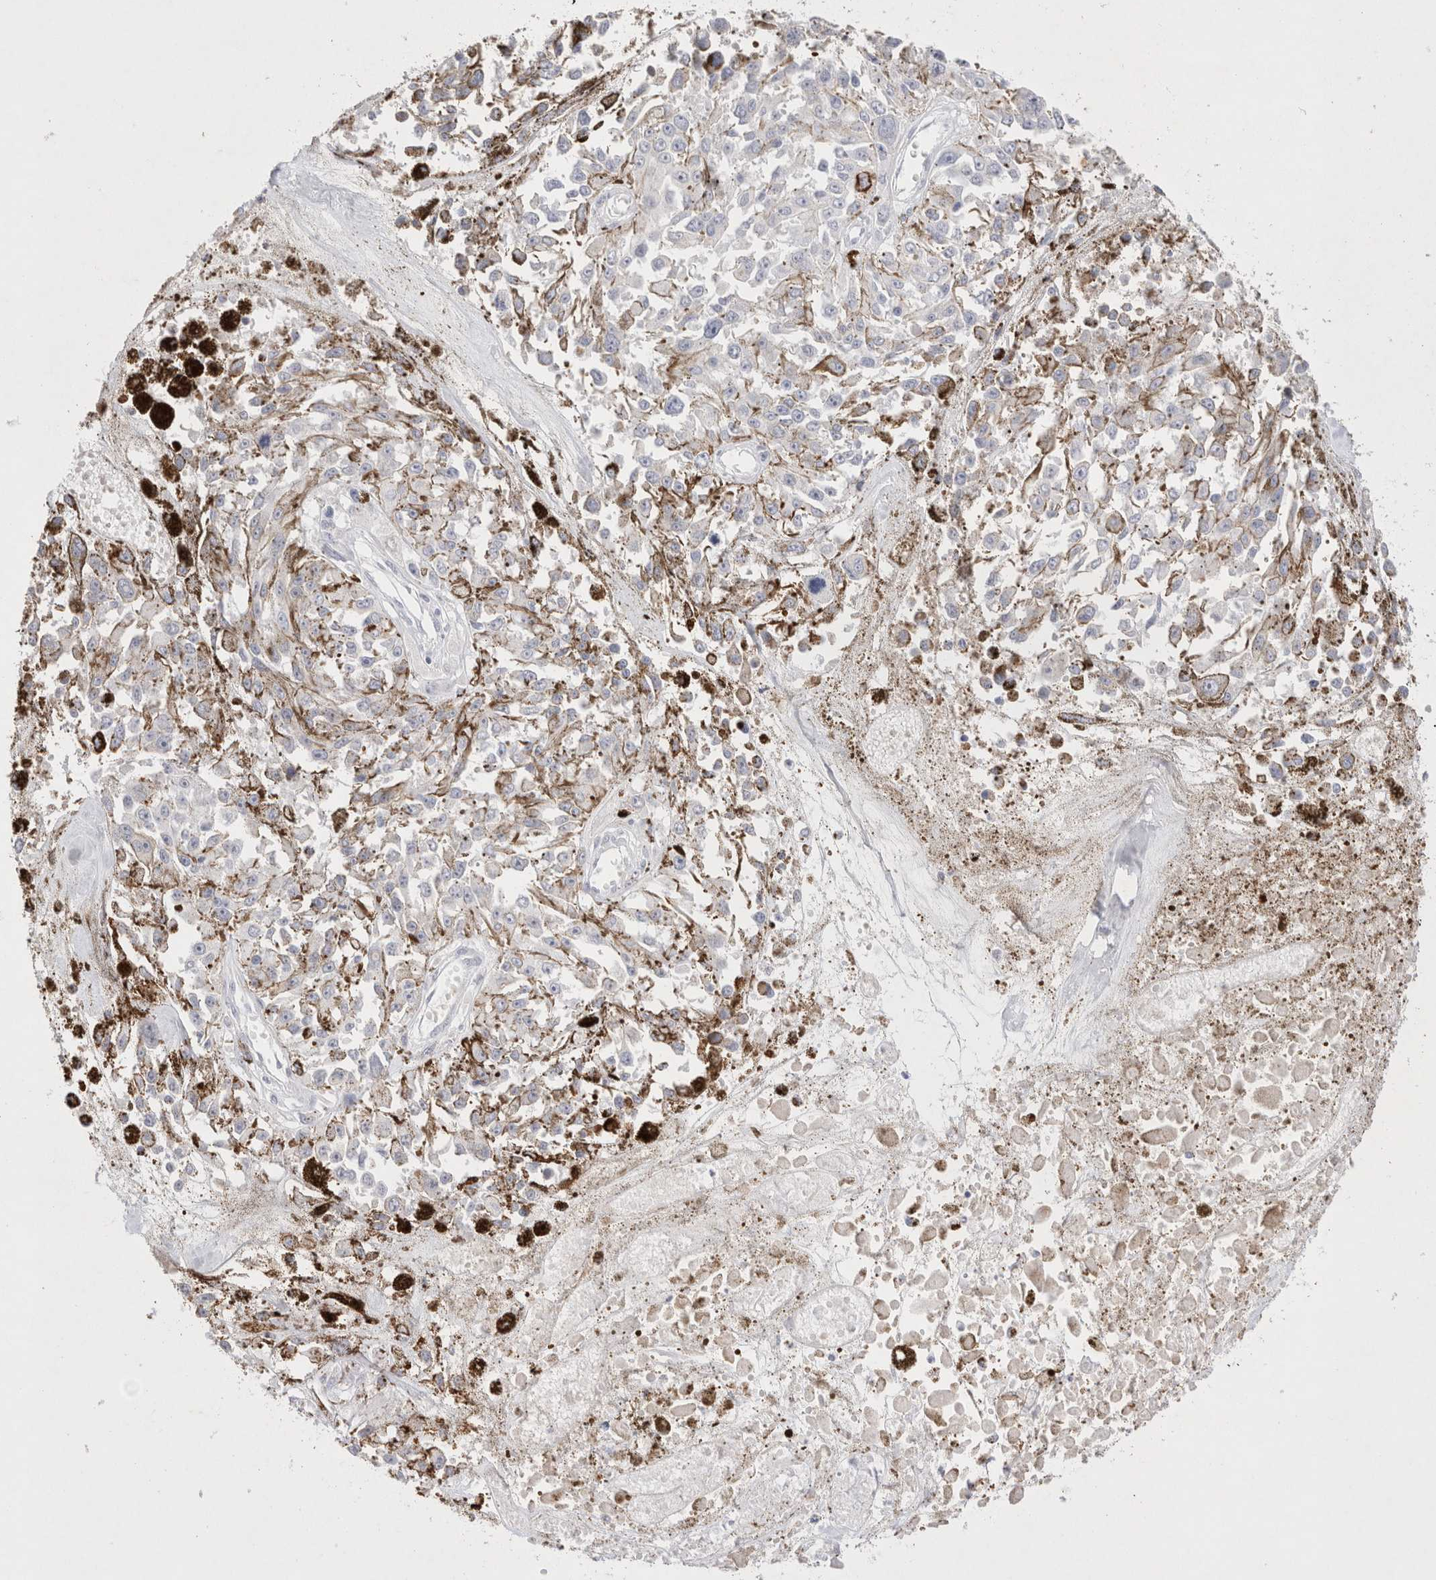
{"staining": {"intensity": "negative", "quantity": "none", "location": "none"}, "tissue": "melanoma", "cell_type": "Tumor cells", "image_type": "cancer", "snomed": [{"axis": "morphology", "description": "Malignant melanoma, Metastatic site"}, {"axis": "topography", "description": "Lymph node"}], "caption": "A micrograph of human malignant melanoma (metastatic site) is negative for staining in tumor cells.", "gene": "EPCAM", "patient": {"sex": "male", "age": 59}}